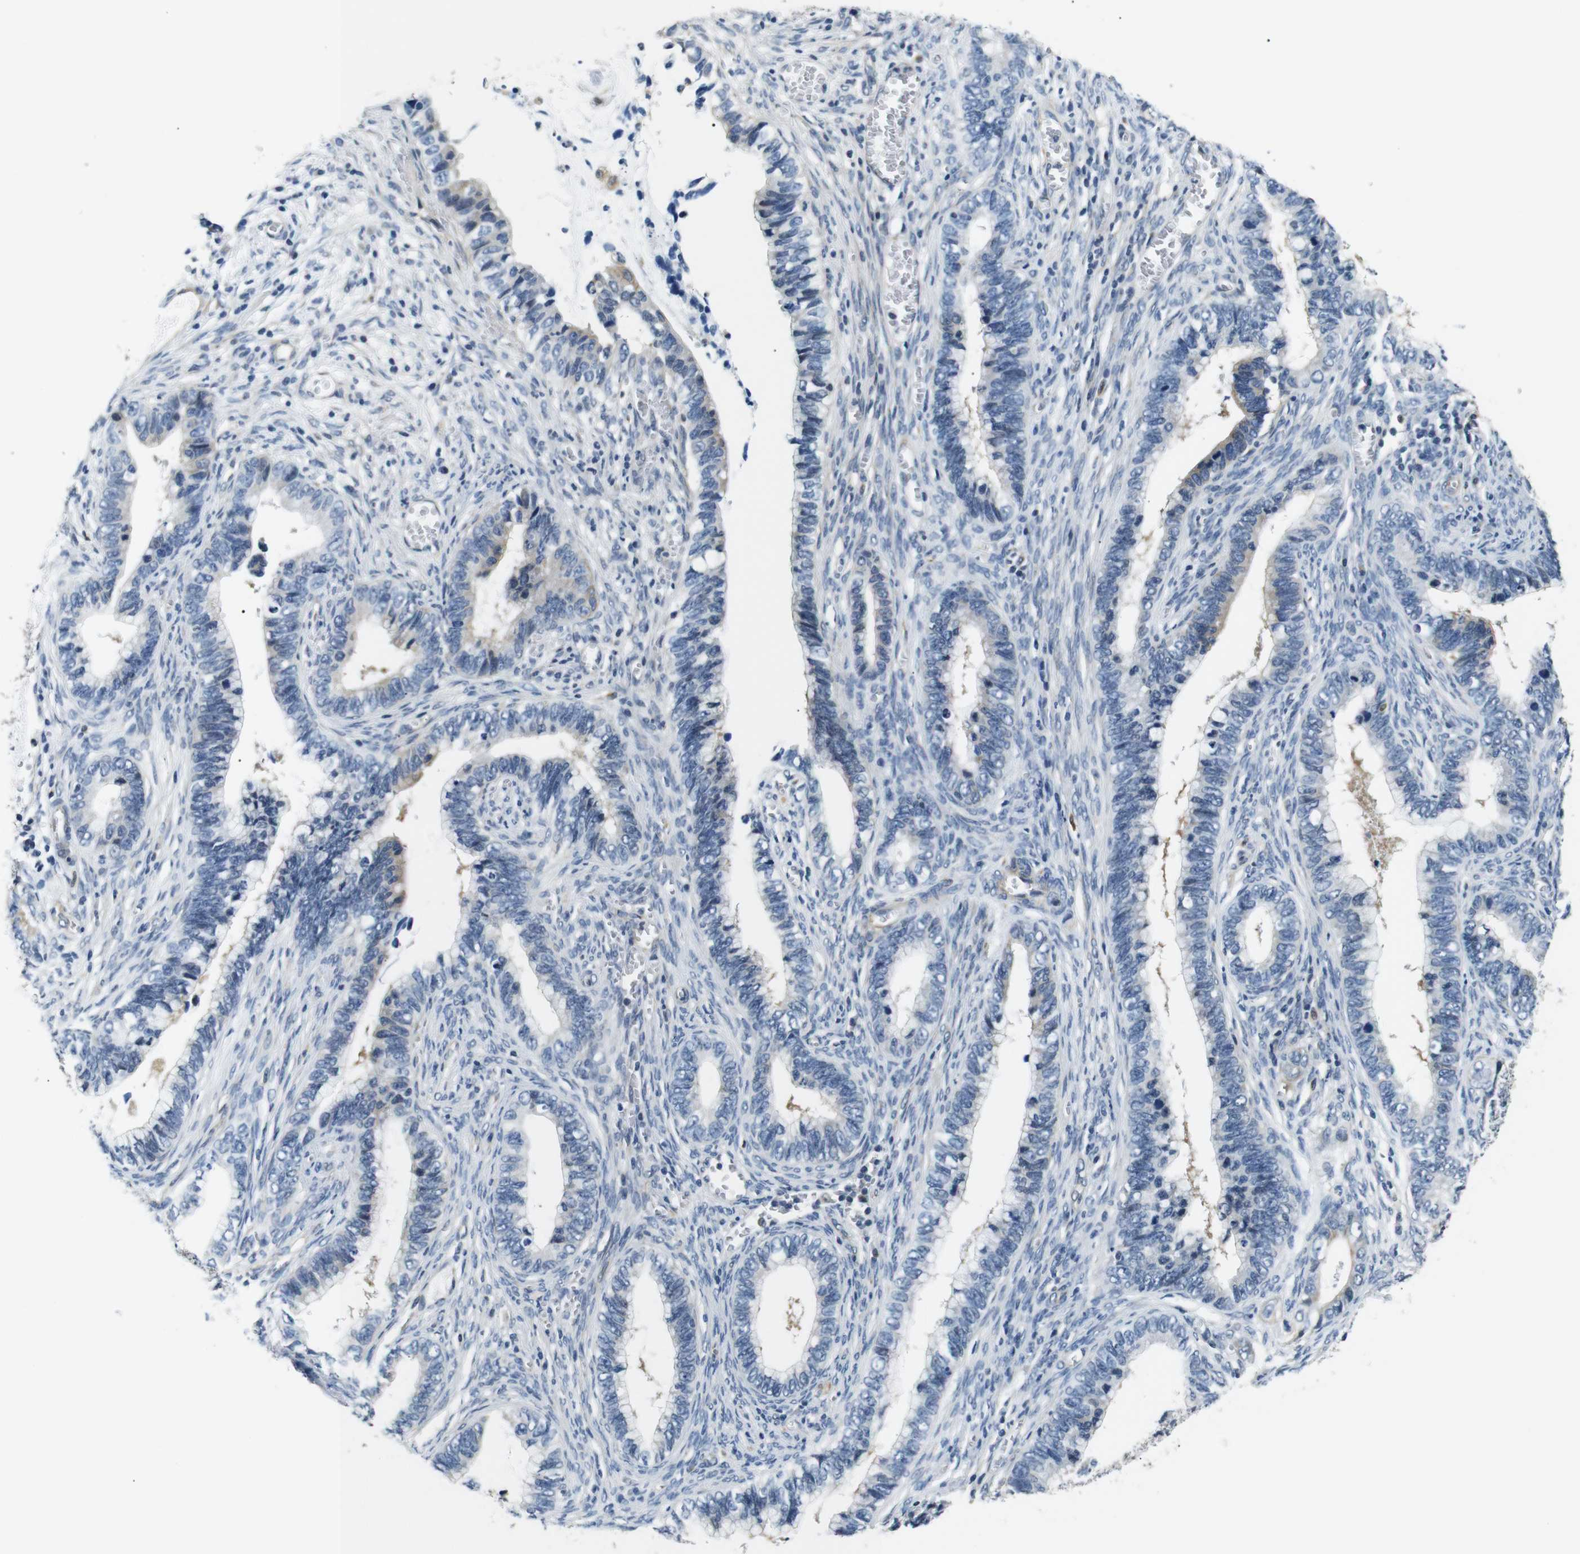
{"staining": {"intensity": "weak", "quantity": "<25%", "location": "cytoplasmic/membranous"}, "tissue": "cervical cancer", "cell_type": "Tumor cells", "image_type": "cancer", "snomed": [{"axis": "morphology", "description": "Adenocarcinoma, NOS"}, {"axis": "topography", "description": "Cervix"}], "caption": "Image shows no protein positivity in tumor cells of adenocarcinoma (cervical) tissue.", "gene": "TAFA1", "patient": {"sex": "female", "age": 44}}